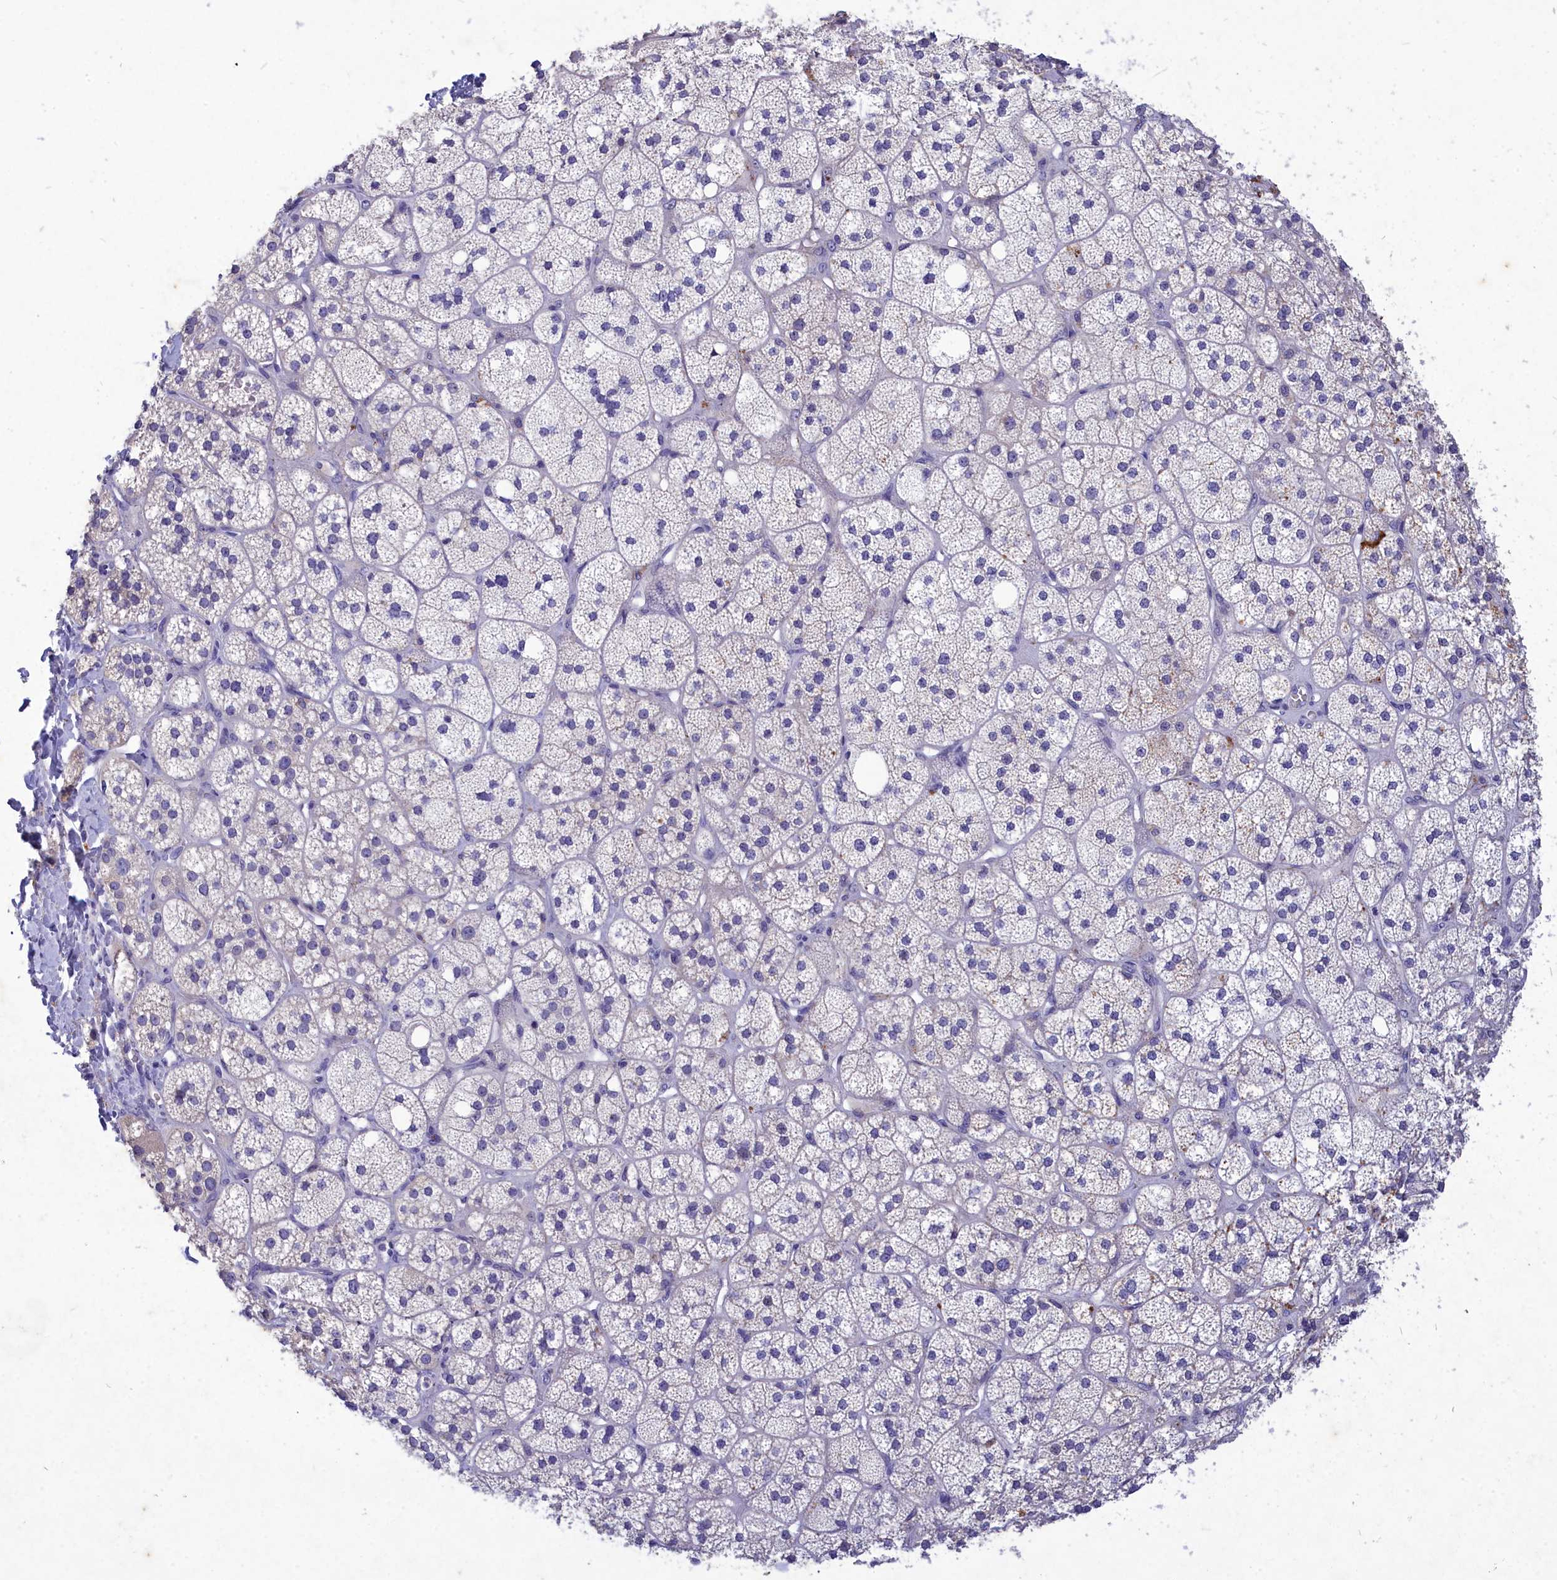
{"staining": {"intensity": "moderate", "quantity": "<25%", "location": "cytoplasmic/membranous"}, "tissue": "adrenal gland", "cell_type": "Glandular cells", "image_type": "normal", "snomed": [{"axis": "morphology", "description": "Normal tissue, NOS"}, {"axis": "topography", "description": "Adrenal gland"}], "caption": "An image of adrenal gland stained for a protein demonstrates moderate cytoplasmic/membranous brown staining in glandular cells. (DAB IHC, brown staining for protein, blue staining for nuclei).", "gene": "DEFB119", "patient": {"sex": "male", "age": 61}}